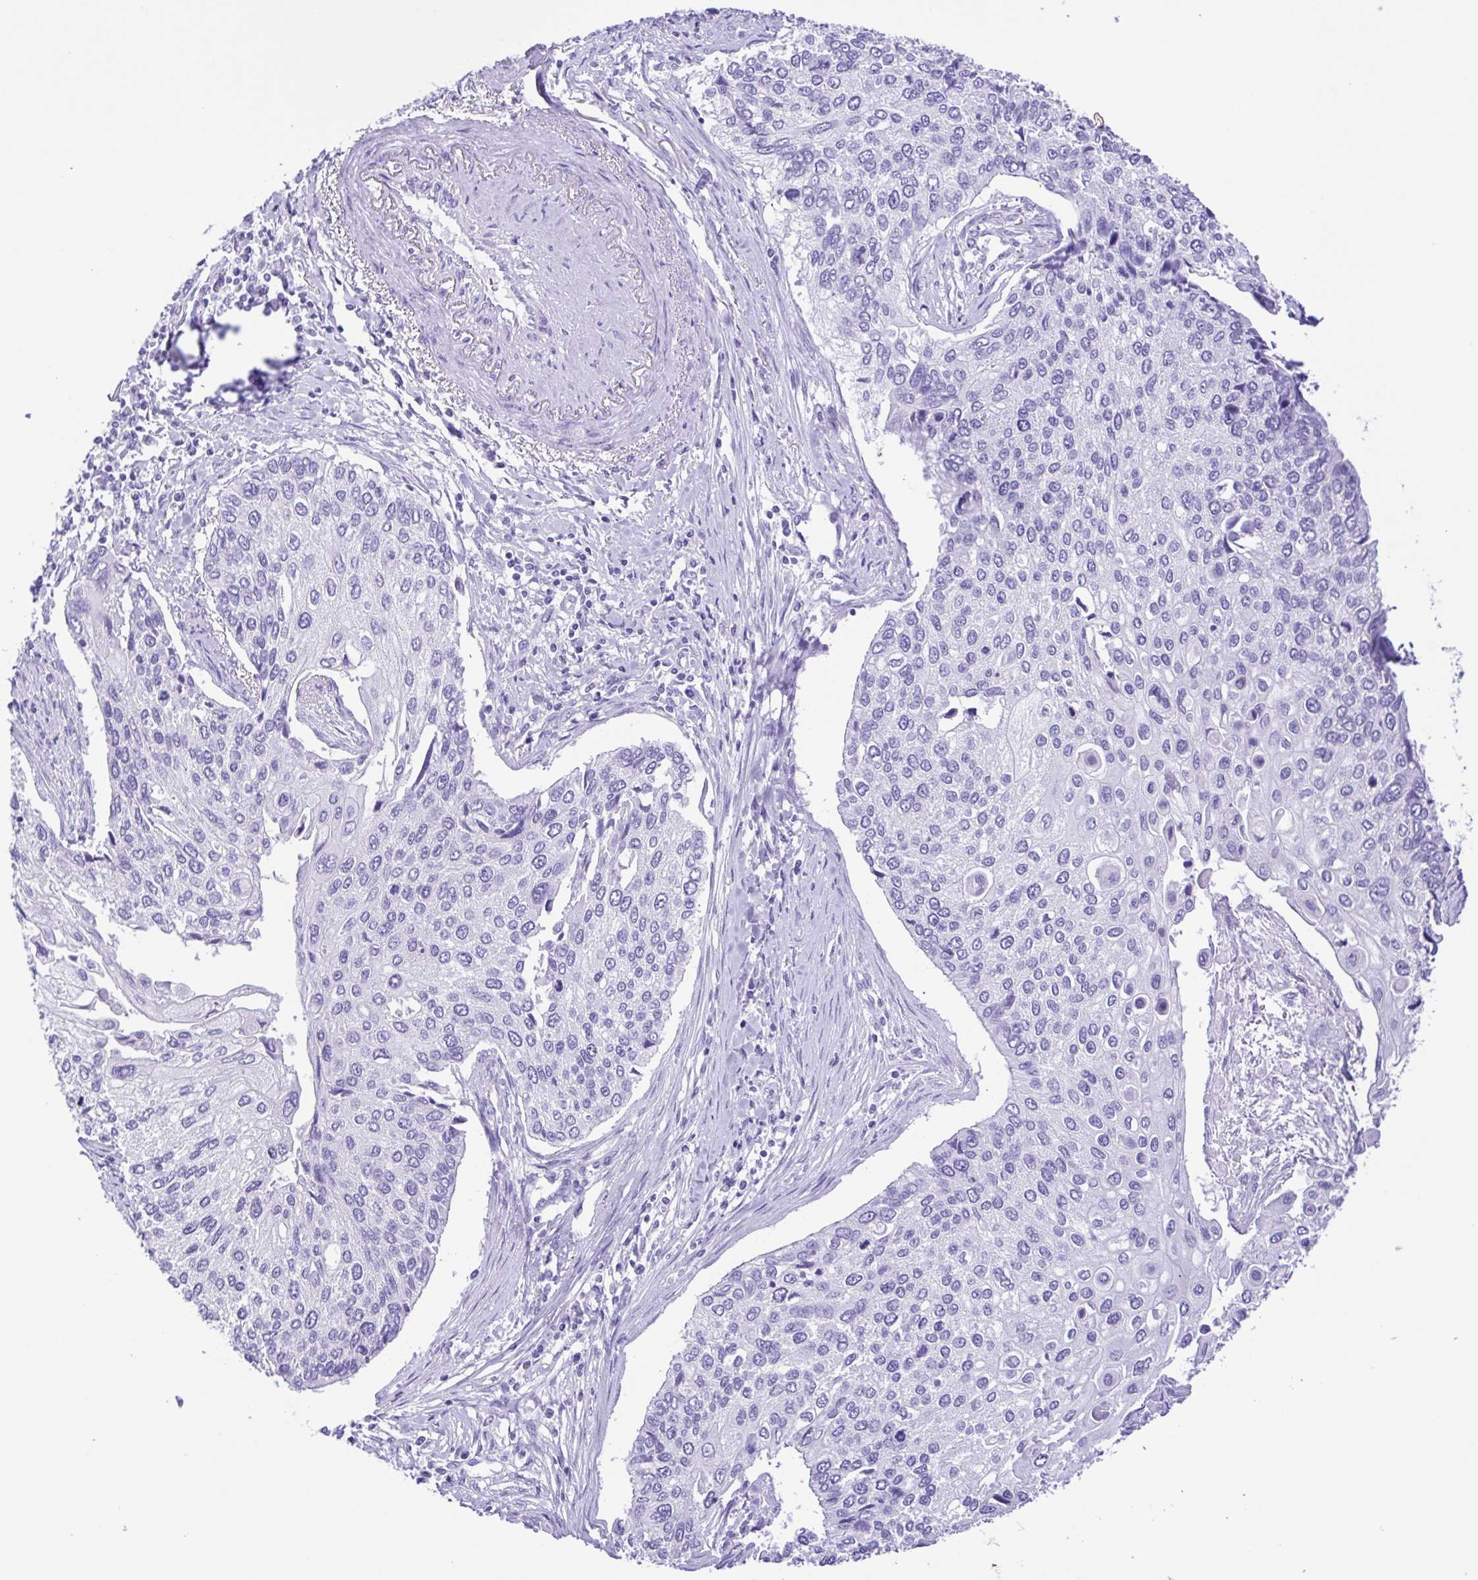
{"staining": {"intensity": "negative", "quantity": "none", "location": "none"}, "tissue": "lung cancer", "cell_type": "Tumor cells", "image_type": "cancer", "snomed": [{"axis": "morphology", "description": "Squamous cell carcinoma, NOS"}, {"axis": "morphology", "description": "Squamous cell carcinoma, metastatic, NOS"}, {"axis": "topography", "description": "Lung"}], "caption": "The immunohistochemistry (IHC) image has no significant positivity in tumor cells of lung squamous cell carcinoma tissue.", "gene": "CASP14", "patient": {"sex": "male", "age": 63}}